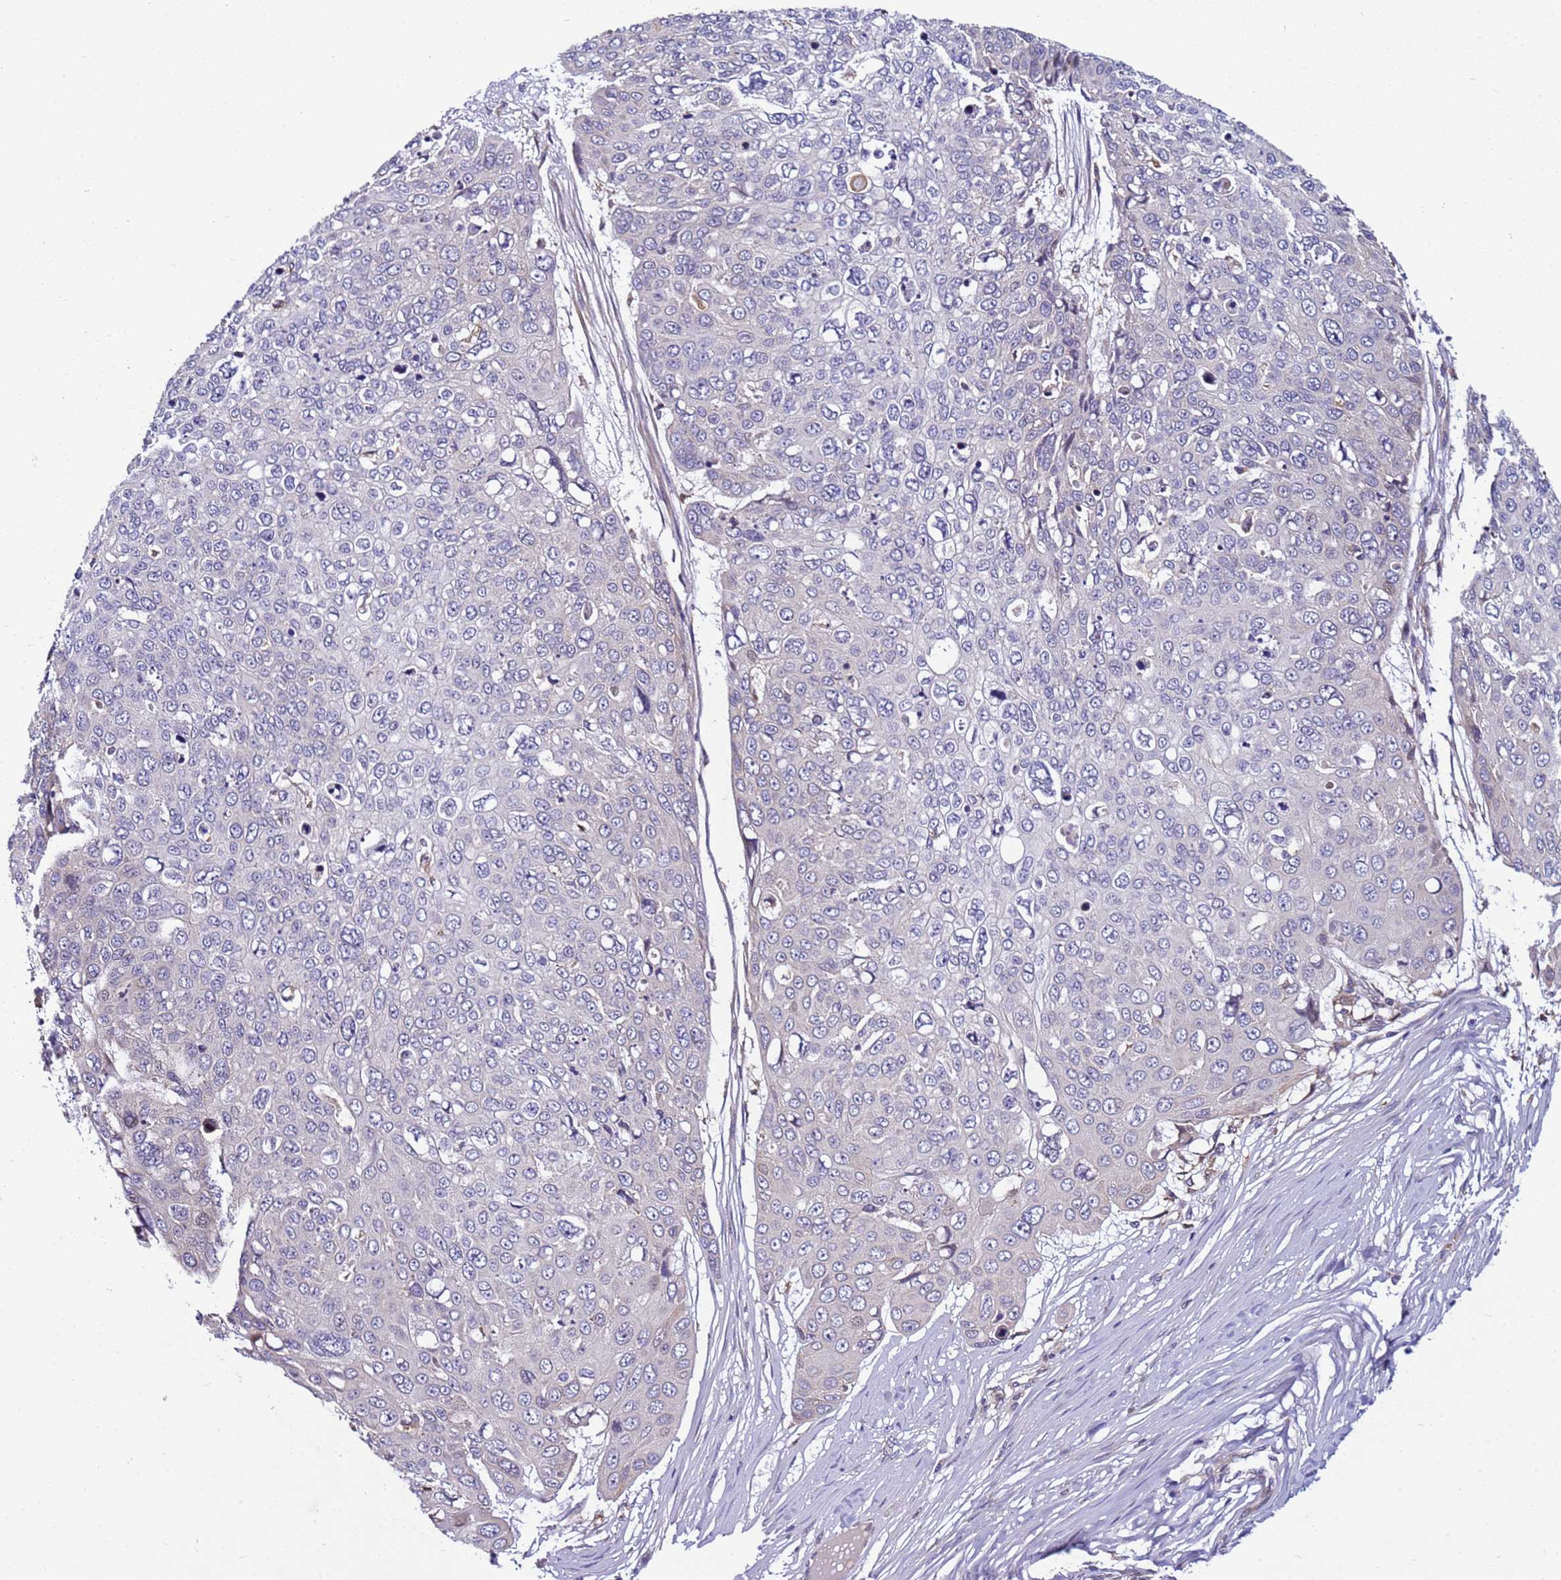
{"staining": {"intensity": "negative", "quantity": "none", "location": "none"}, "tissue": "skin cancer", "cell_type": "Tumor cells", "image_type": "cancer", "snomed": [{"axis": "morphology", "description": "Squamous cell carcinoma, NOS"}, {"axis": "topography", "description": "Skin"}], "caption": "Immunohistochemistry (IHC) of squamous cell carcinoma (skin) demonstrates no positivity in tumor cells. Nuclei are stained in blue.", "gene": "MCRIP1", "patient": {"sex": "male", "age": 71}}